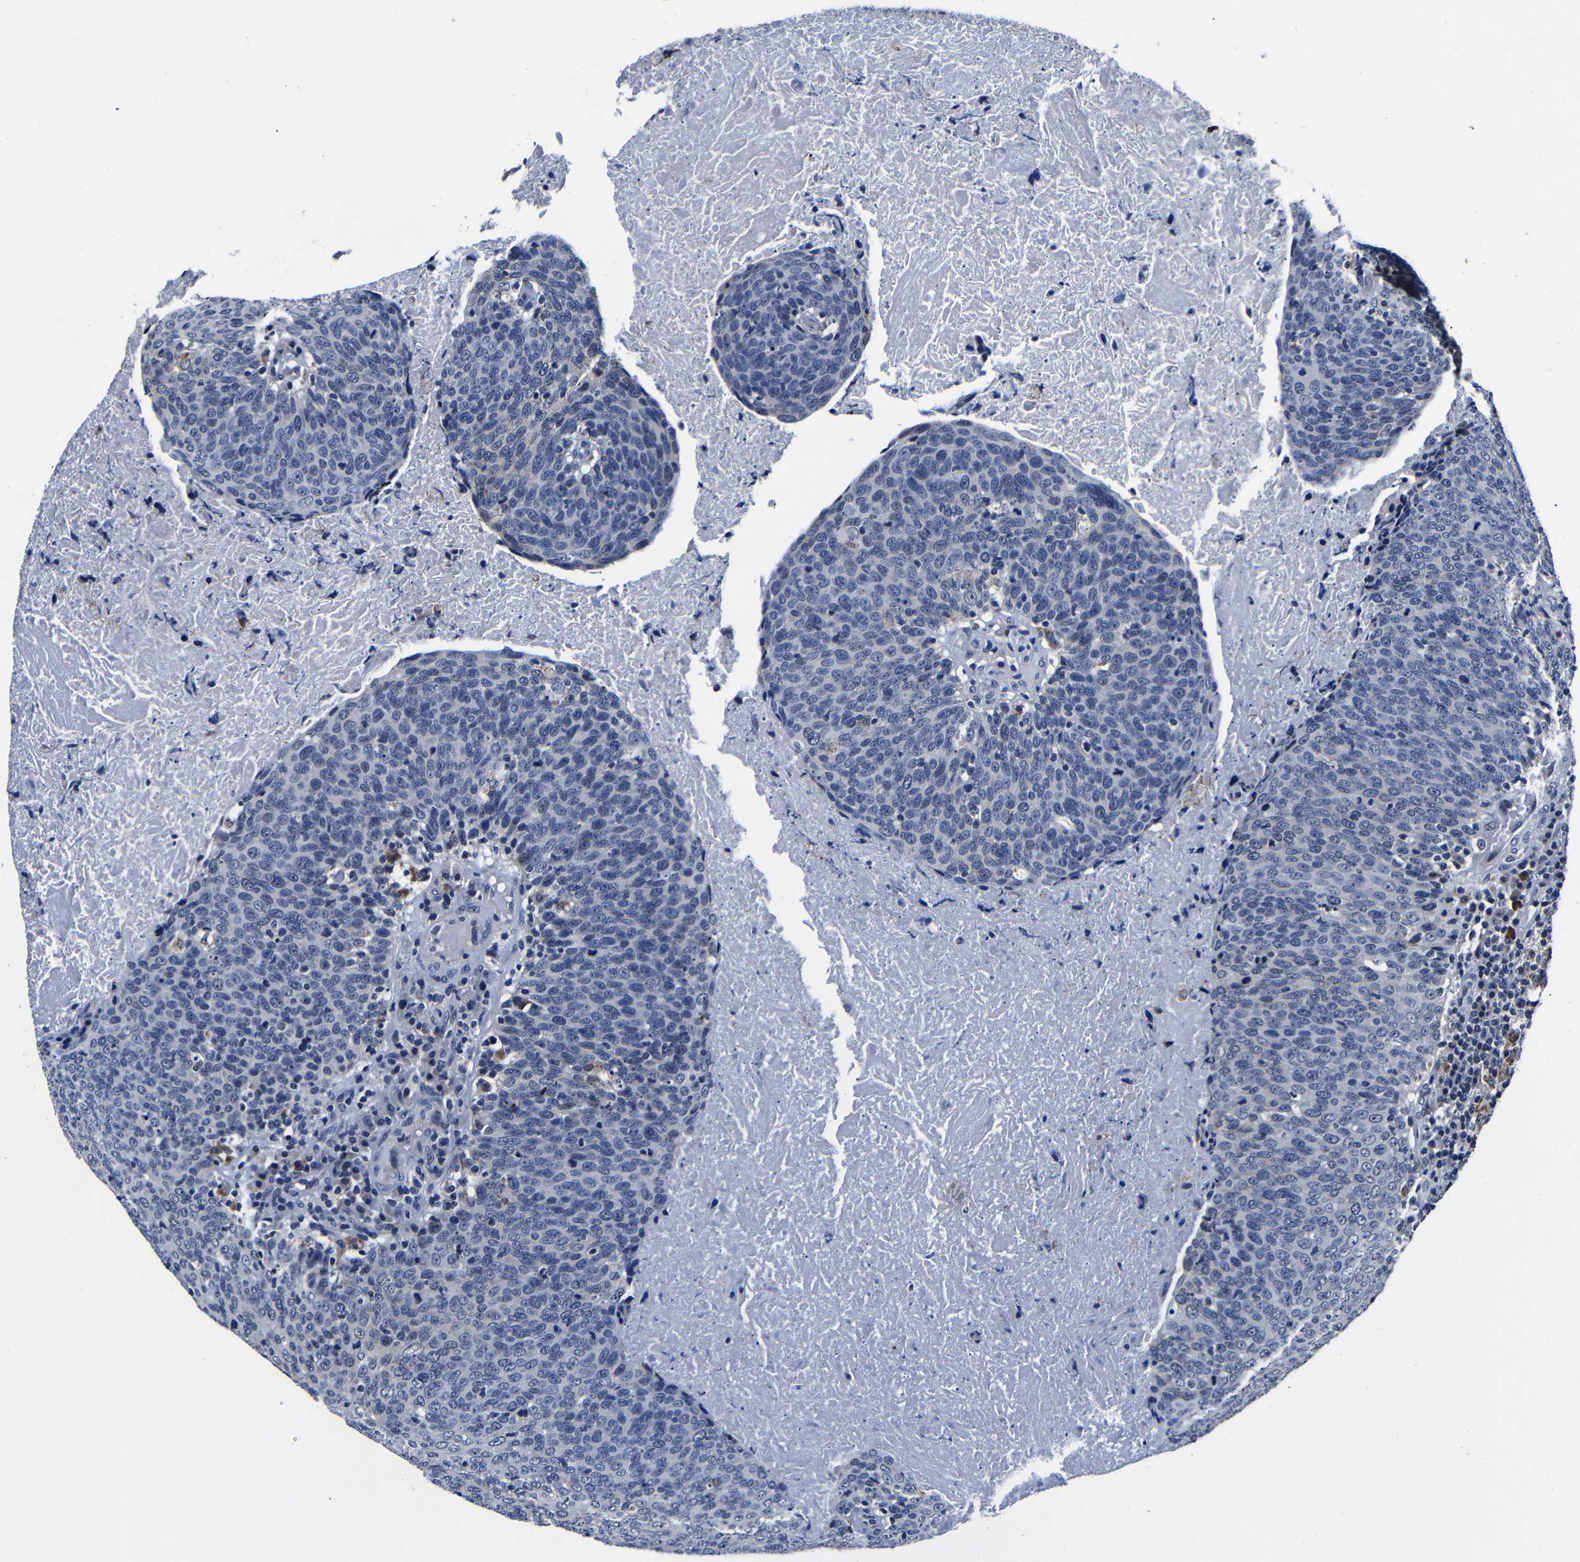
{"staining": {"intensity": "negative", "quantity": "none", "location": "none"}, "tissue": "head and neck cancer", "cell_type": "Tumor cells", "image_type": "cancer", "snomed": [{"axis": "morphology", "description": "Squamous cell carcinoma, NOS"}, {"axis": "morphology", "description": "Squamous cell carcinoma, metastatic, NOS"}, {"axis": "topography", "description": "Lymph node"}, {"axis": "topography", "description": "Head-Neck"}], "caption": "An immunohistochemistry (IHC) micrograph of head and neck metastatic squamous cell carcinoma is shown. There is no staining in tumor cells of head and neck metastatic squamous cell carcinoma. (Stains: DAB (3,3'-diaminobenzidine) immunohistochemistry (IHC) with hematoxylin counter stain, Microscopy: brightfield microscopy at high magnification).", "gene": "DEPP1", "patient": {"sex": "male", "age": 62}}